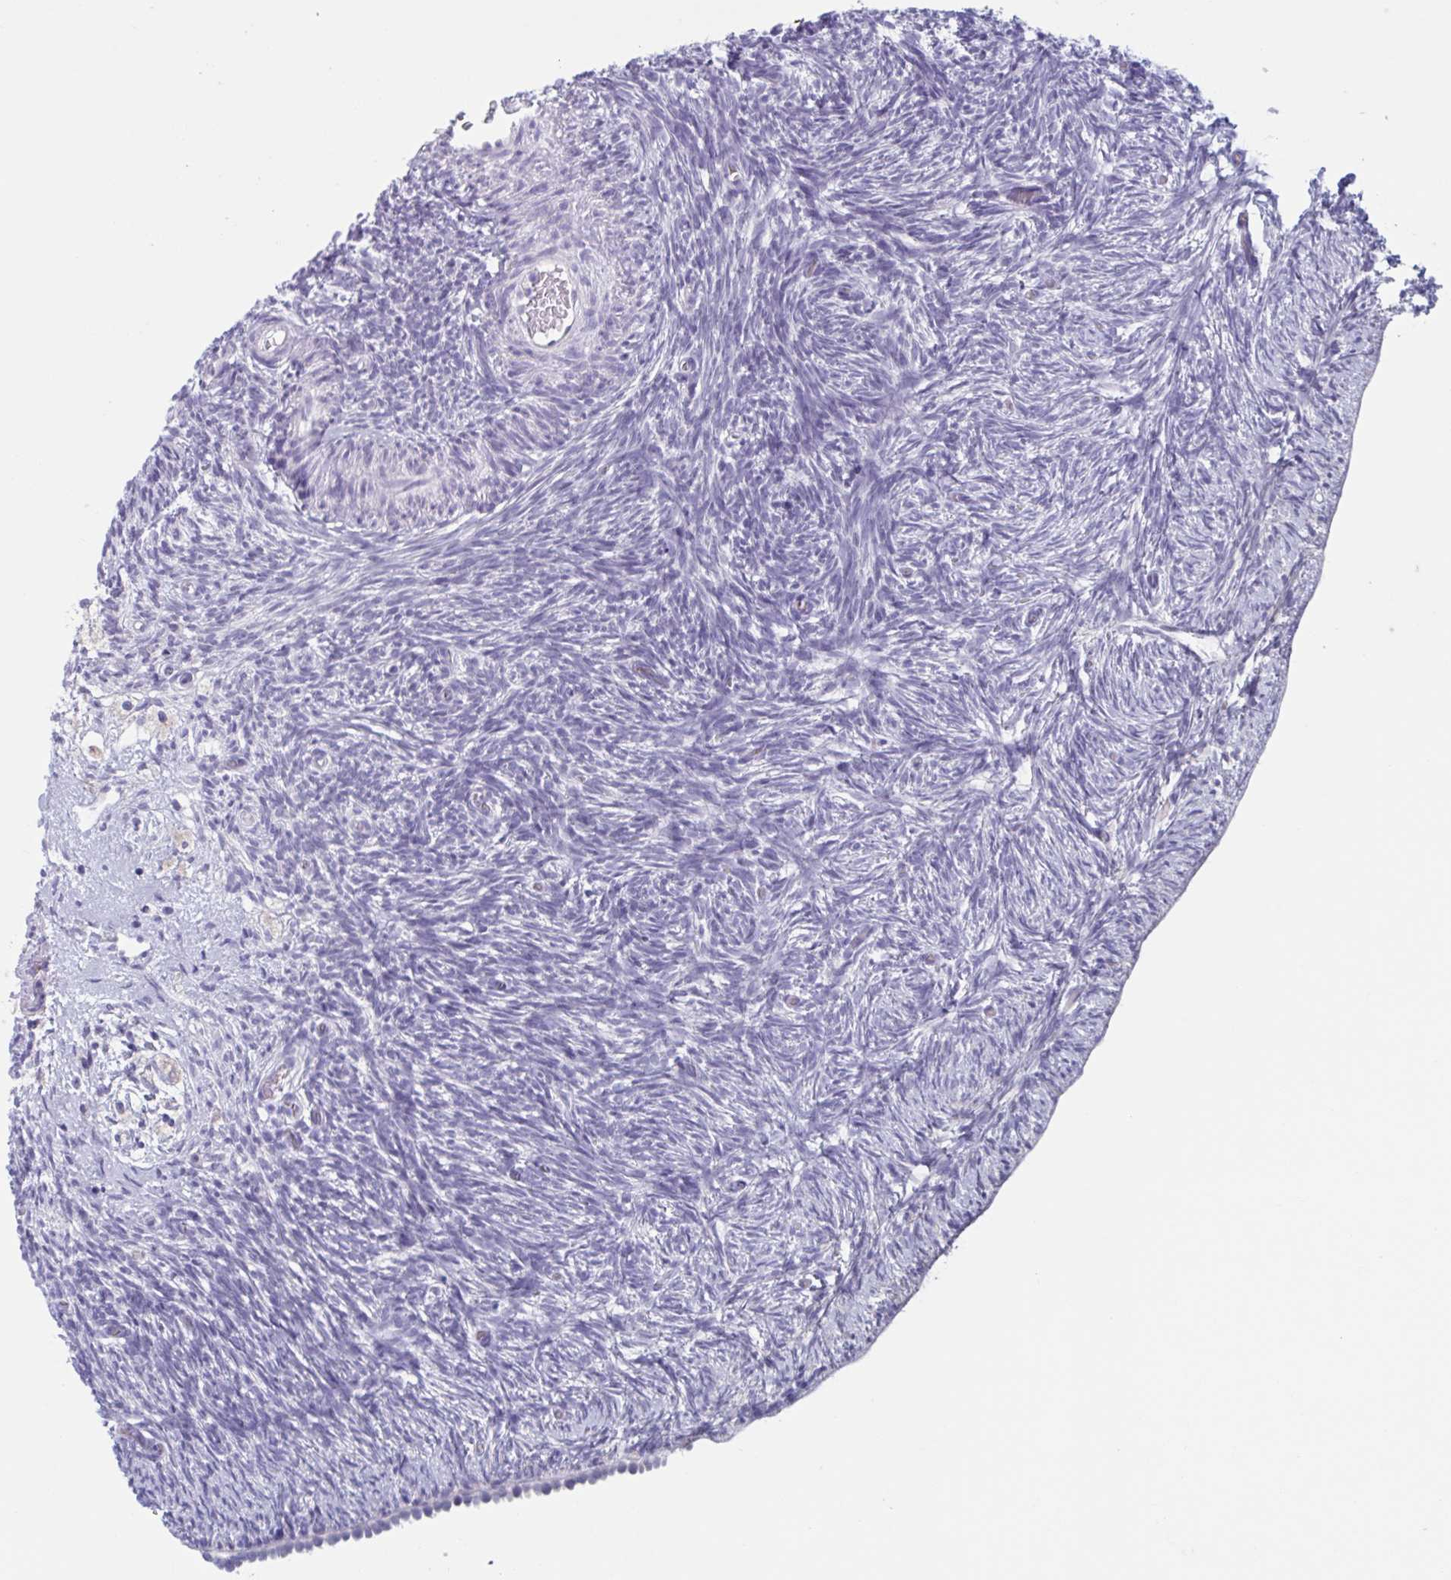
{"staining": {"intensity": "negative", "quantity": "none", "location": "none"}, "tissue": "ovary", "cell_type": "Ovarian stroma cells", "image_type": "normal", "snomed": [{"axis": "morphology", "description": "Normal tissue, NOS"}, {"axis": "topography", "description": "Ovary"}], "caption": "IHC micrograph of unremarkable ovary: ovary stained with DAB (3,3'-diaminobenzidine) exhibits no significant protein positivity in ovarian stroma cells. Brightfield microscopy of immunohistochemistry stained with DAB (3,3'-diaminobenzidine) (brown) and hematoxylin (blue), captured at high magnification.", "gene": "HSD11B2", "patient": {"sex": "female", "age": 39}}